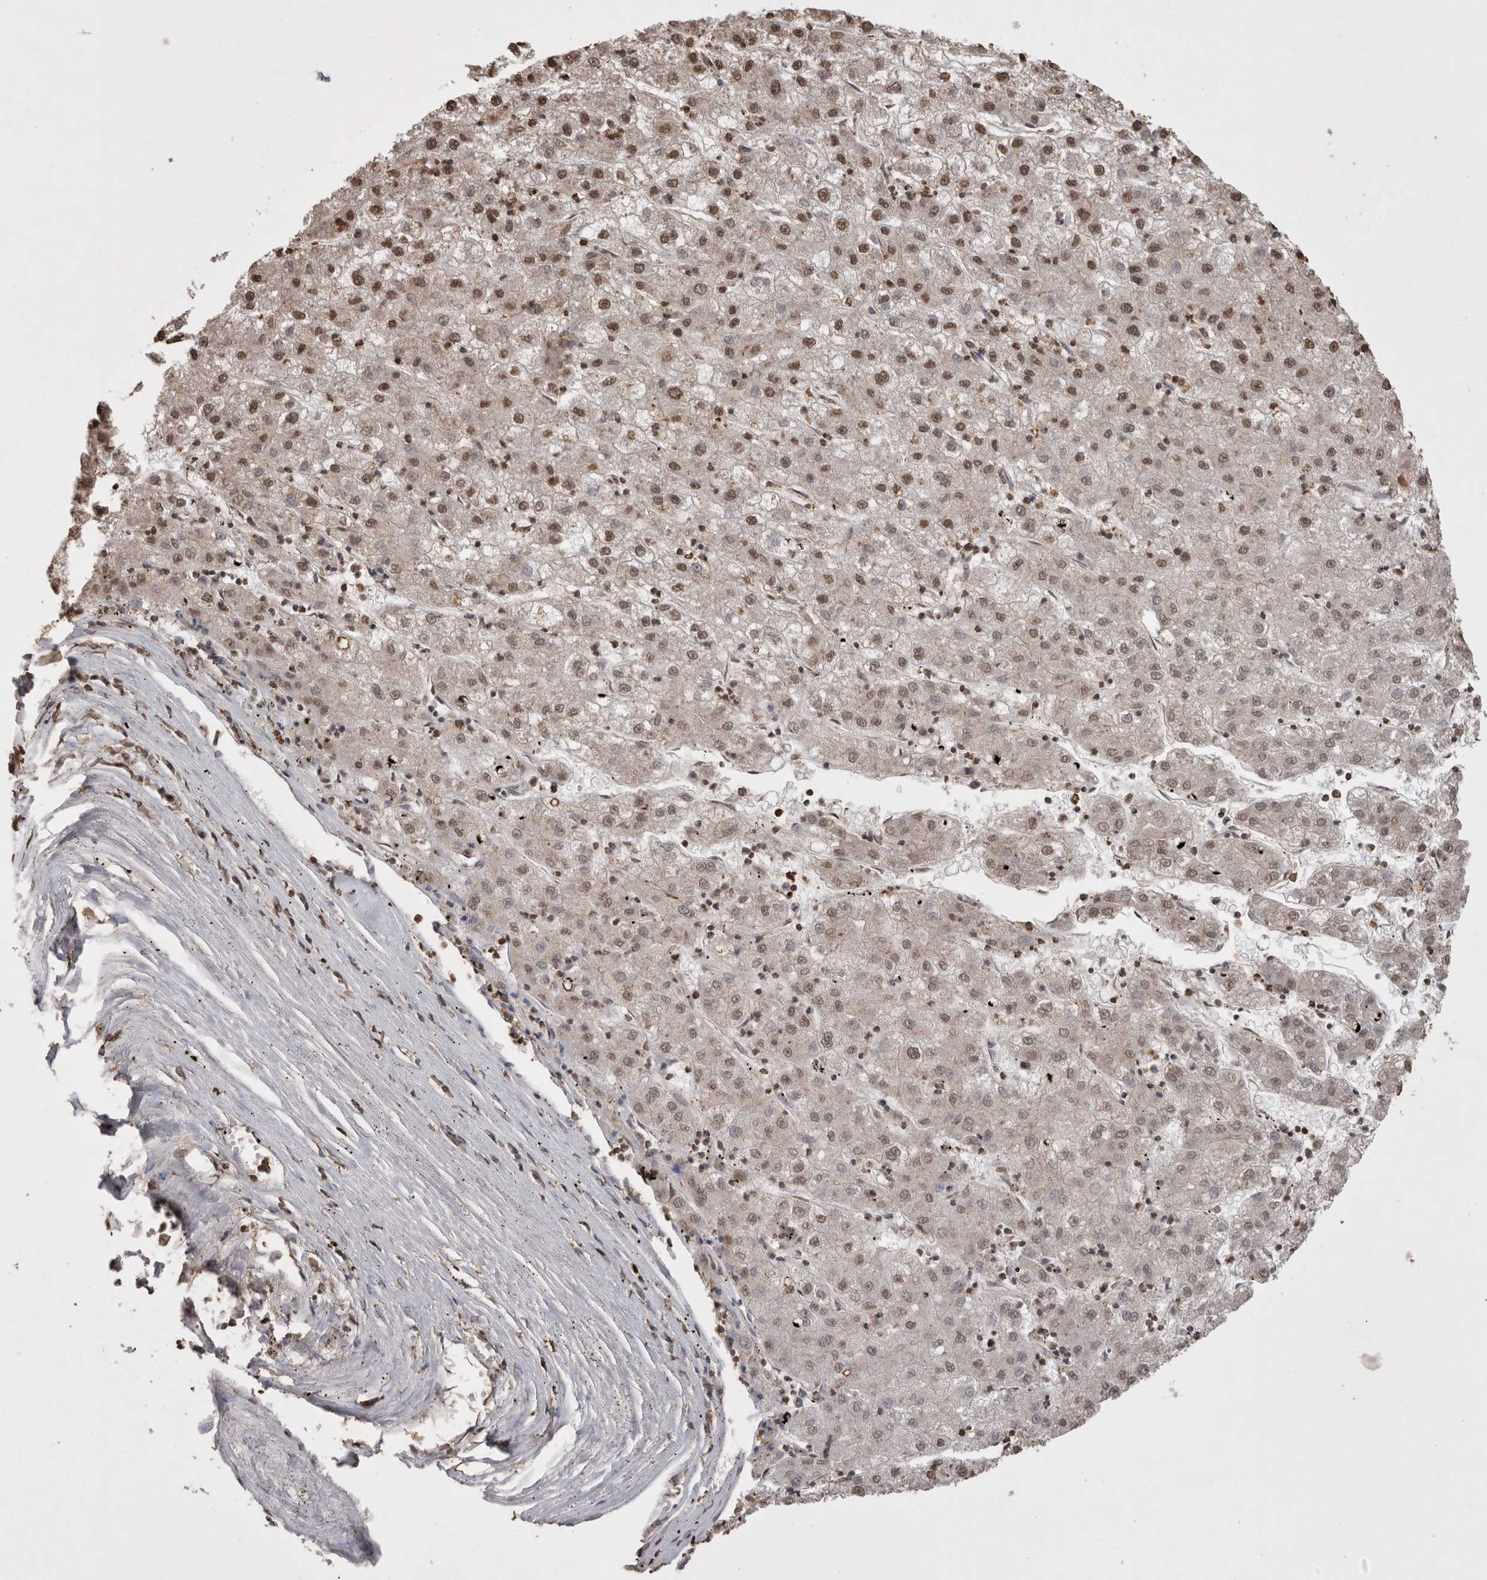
{"staining": {"intensity": "moderate", "quantity": ">75%", "location": "nuclear"}, "tissue": "liver cancer", "cell_type": "Tumor cells", "image_type": "cancer", "snomed": [{"axis": "morphology", "description": "Carcinoma, Hepatocellular, NOS"}, {"axis": "topography", "description": "Liver"}], "caption": "A brown stain shows moderate nuclear expression of a protein in hepatocellular carcinoma (liver) tumor cells.", "gene": "POU5F1", "patient": {"sex": "male", "age": 72}}